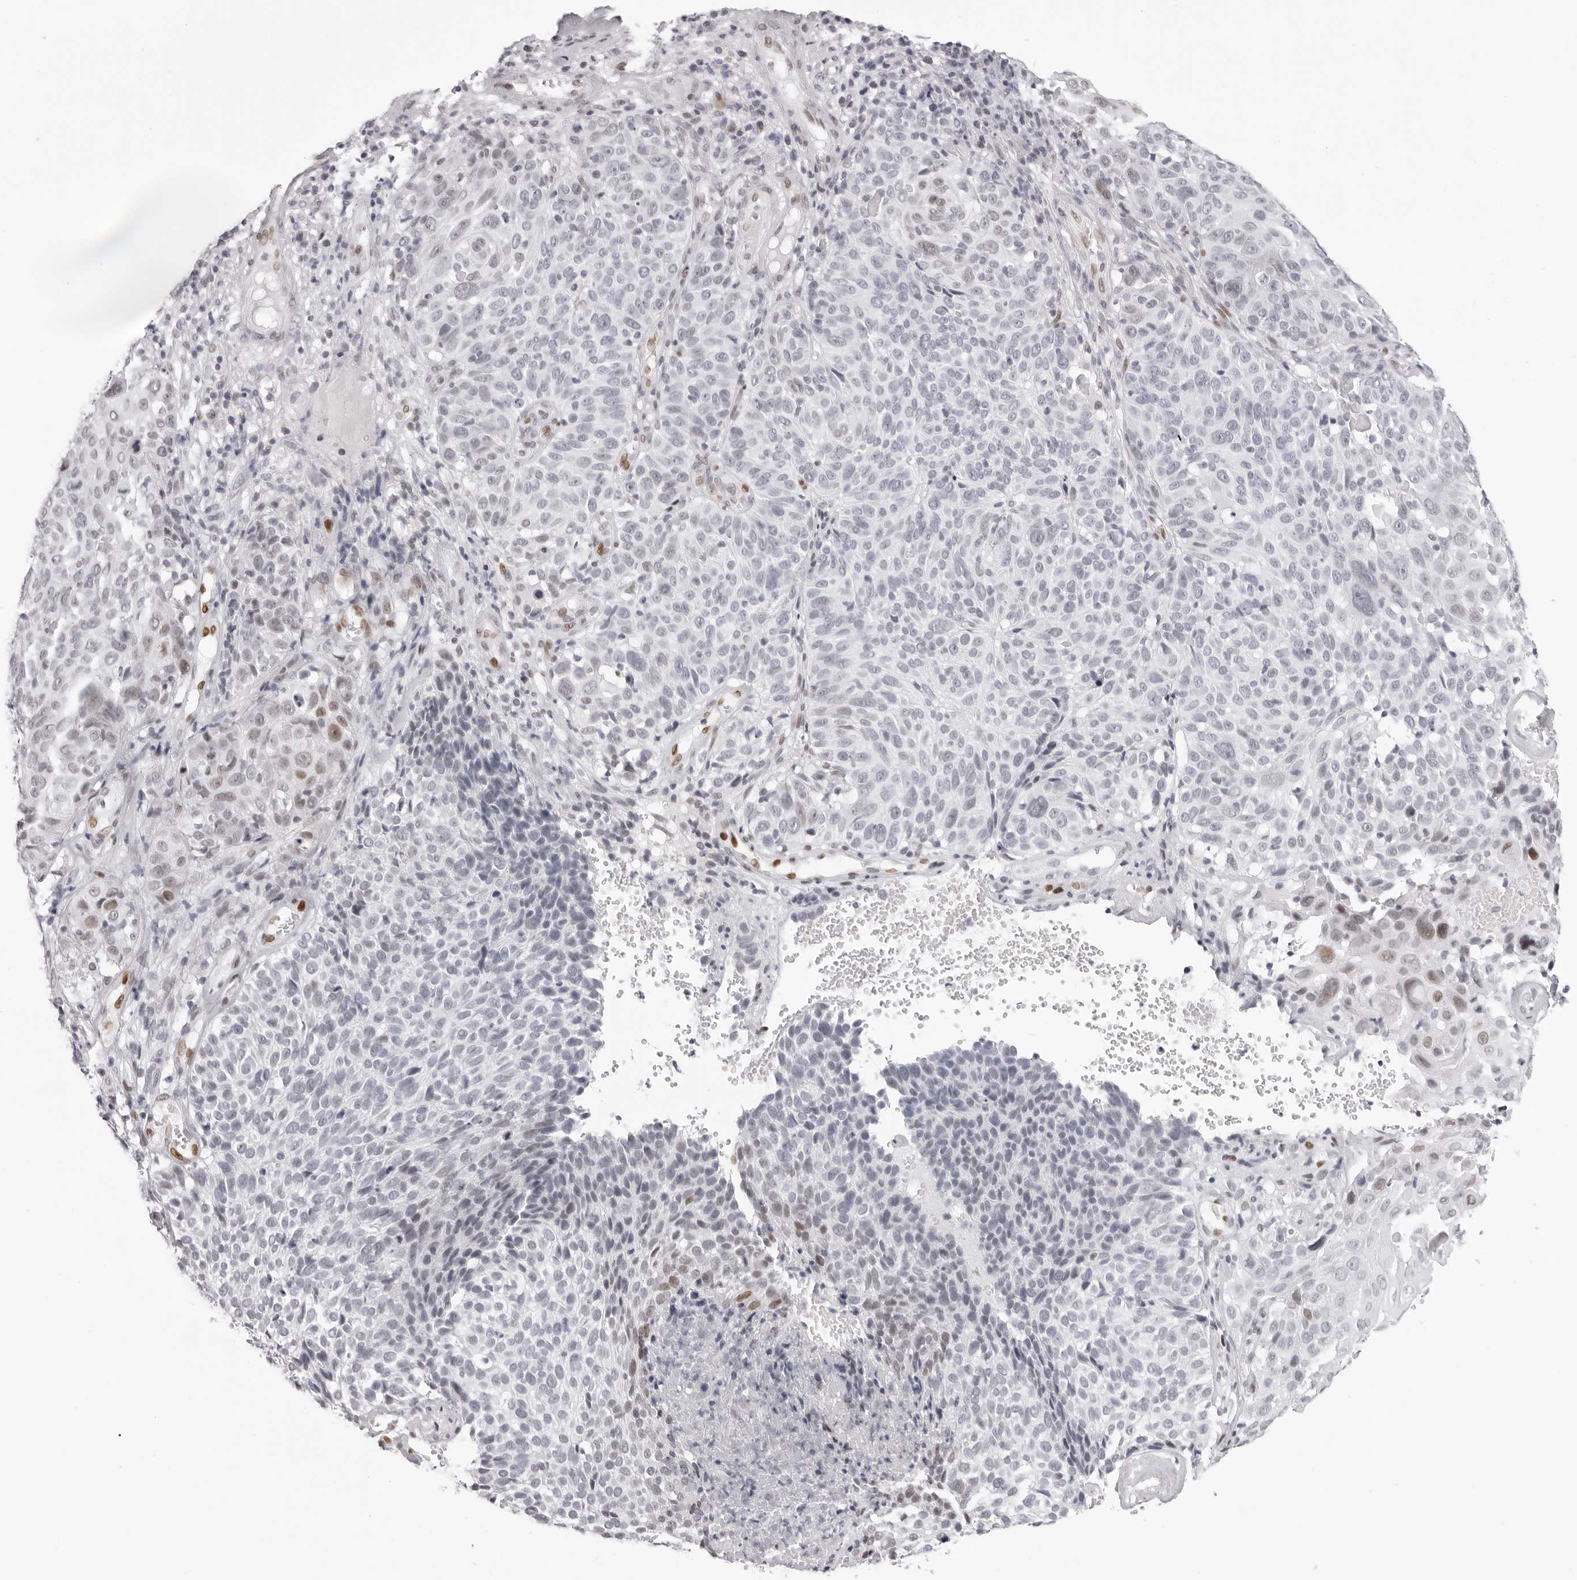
{"staining": {"intensity": "weak", "quantity": "<25%", "location": "nuclear"}, "tissue": "cervical cancer", "cell_type": "Tumor cells", "image_type": "cancer", "snomed": [{"axis": "morphology", "description": "Squamous cell carcinoma, NOS"}, {"axis": "topography", "description": "Cervix"}], "caption": "High magnification brightfield microscopy of cervical squamous cell carcinoma stained with DAB (3,3'-diaminobenzidine) (brown) and counterstained with hematoxylin (blue): tumor cells show no significant positivity.", "gene": "MAFK", "patient": {"sex": "female", "age": 74}}